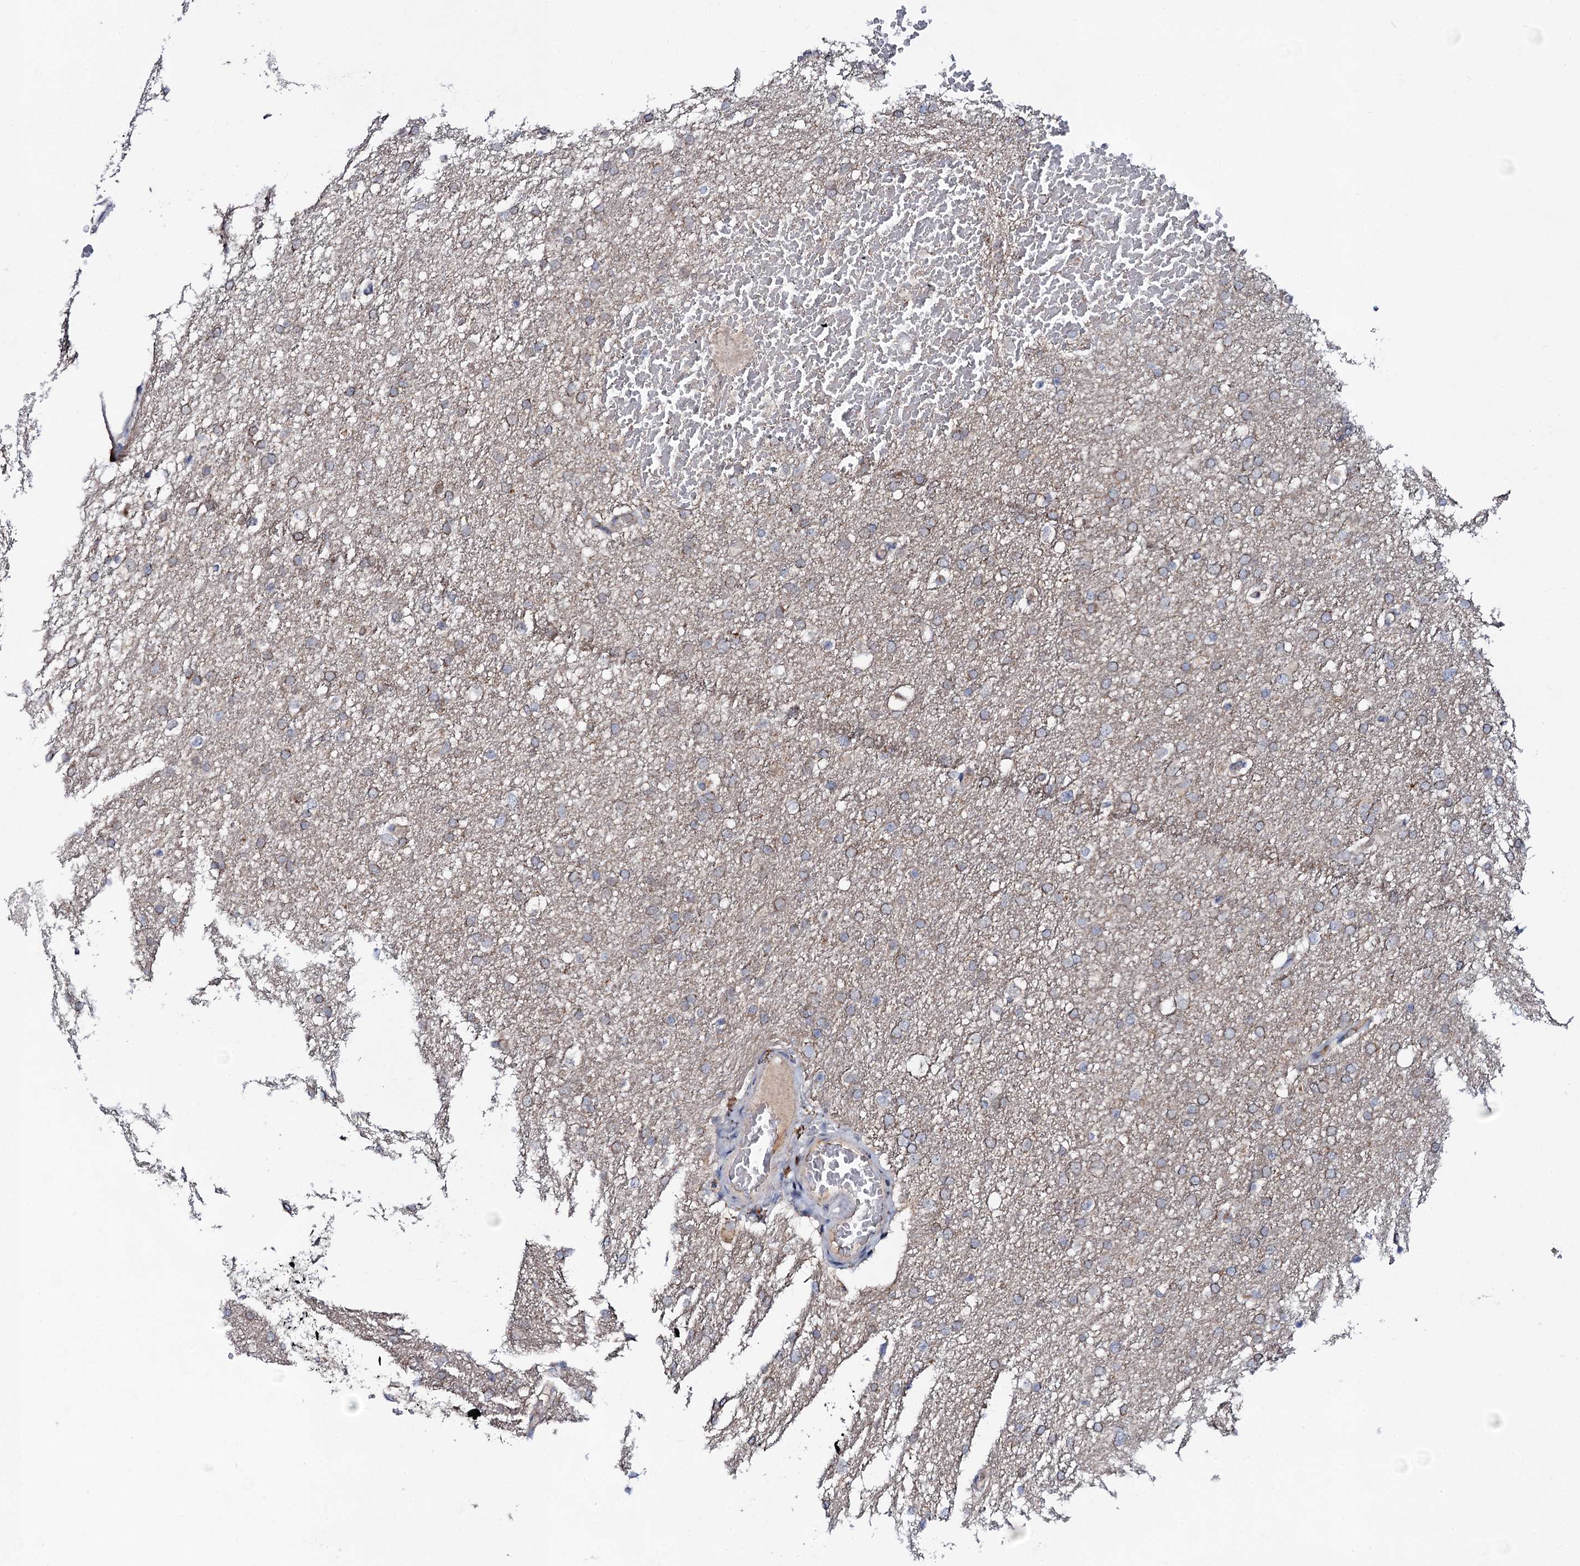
{"staining": {"intensity": "weak", "quantity": "25%-75%", "location": "cytoplasmic/membranous"}, "tissue": "glioma", "cell_type": "Tumor cells", "image_type": "cancer", "snomed": [{"axis": "morphology", "description": "Glioma, malignant, High grade"}, {"axis": "topography", "description": "Cerebral cortex"}], "caption": "Immunohistochemistry (IHC) micrograph of malignant glioma (high-grade) stained for a protein (brown), which exhibits low levels of weak cytoplasmic/membranous staining in about 25%-75% of tumor cells.", "gene": "PPP1R3D", "patient": {"sex": "female", "age": 36}}